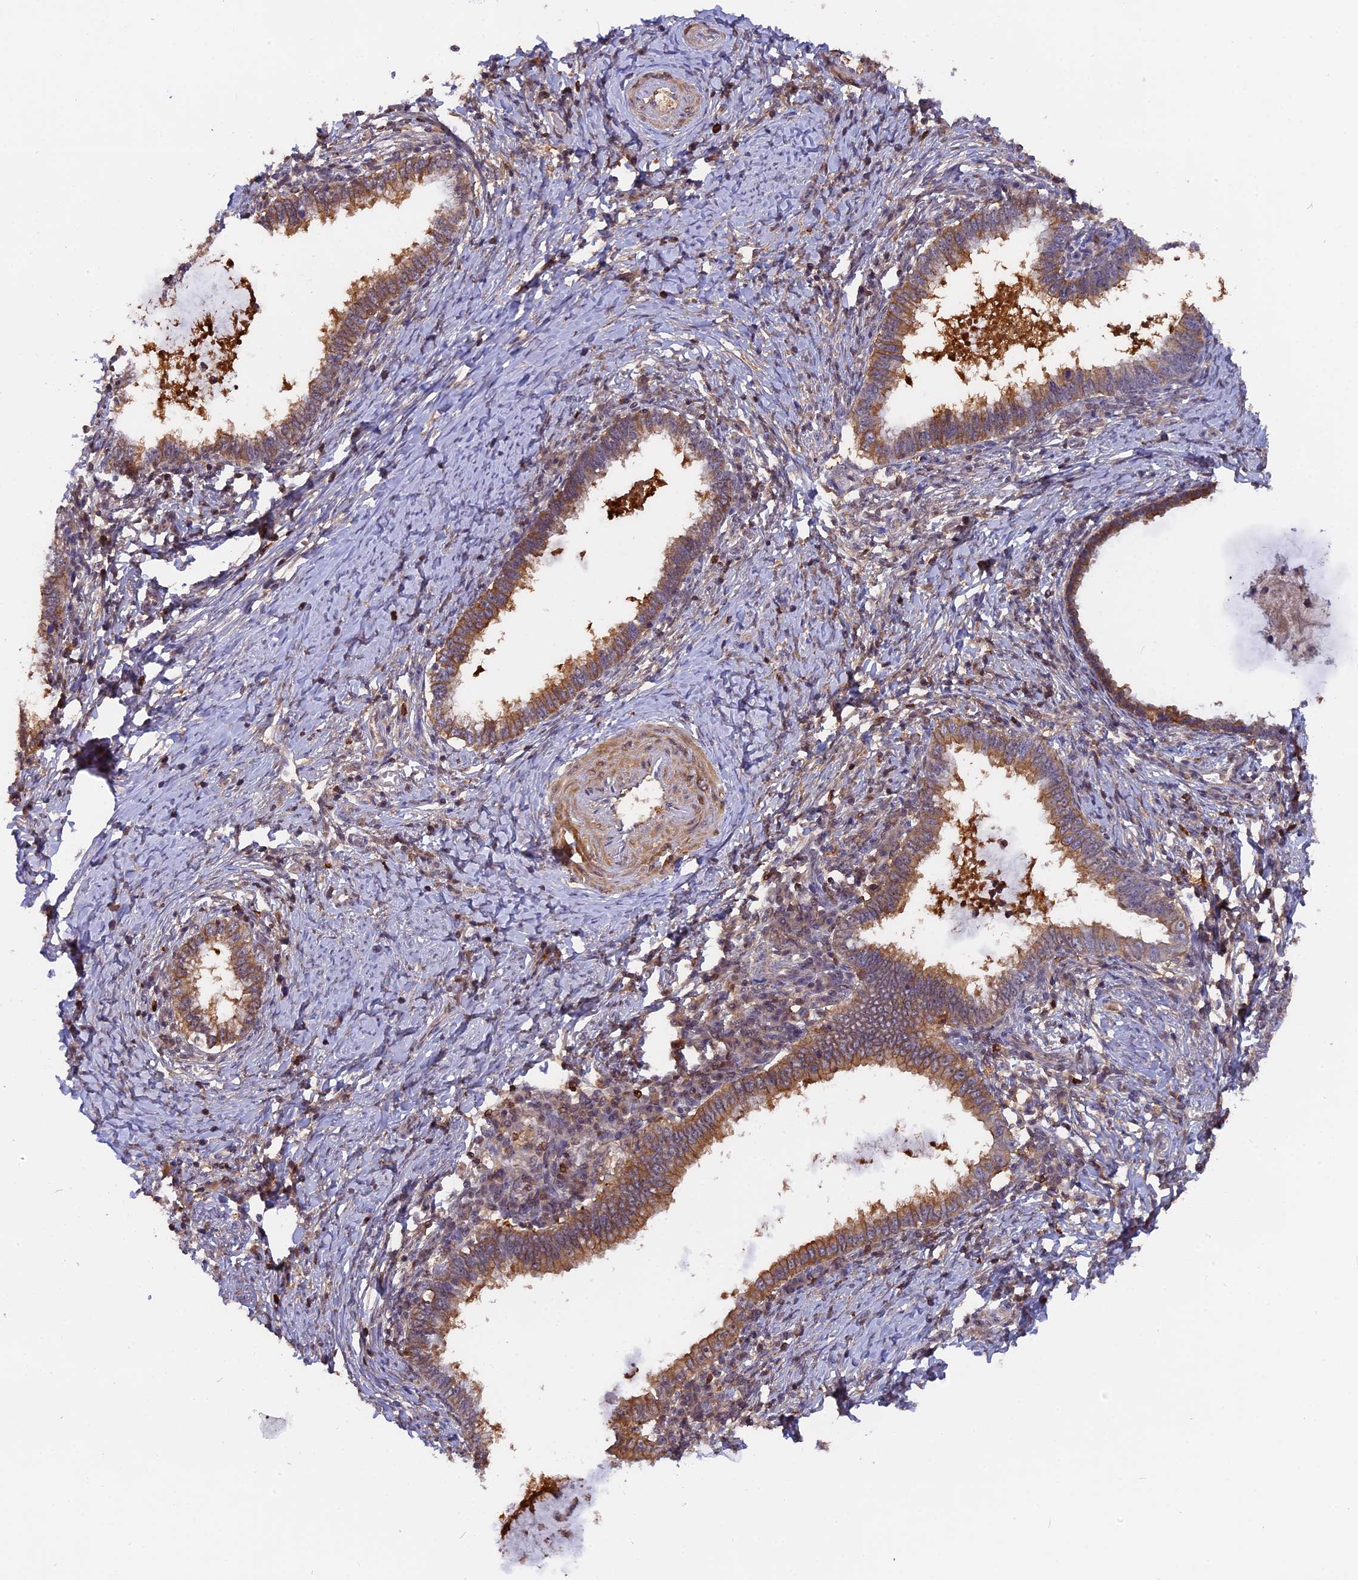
{"staining": {"intensity": "moderate", "quantity": ">75%", "location": "cytoplasmic/membranous"}, "tissue": "cervical cancer", "cell_type": "Tumor cells", "image_type": "cancer", "snomed": [{"axis": "morphology", "description": "Adenocarcinoma, NOS"}, {"axis": "topography", "description": "Cervix"}], "caption": "Immunohistochemical staining of human cervical cancer (adenocarcinoma) displays medium levels of moderate cytoplasmic/membranous protein staining in approximately >75% of tumor cells.", "gene": "FAM118B", "patient": {"sex": "female", "age": 36}}